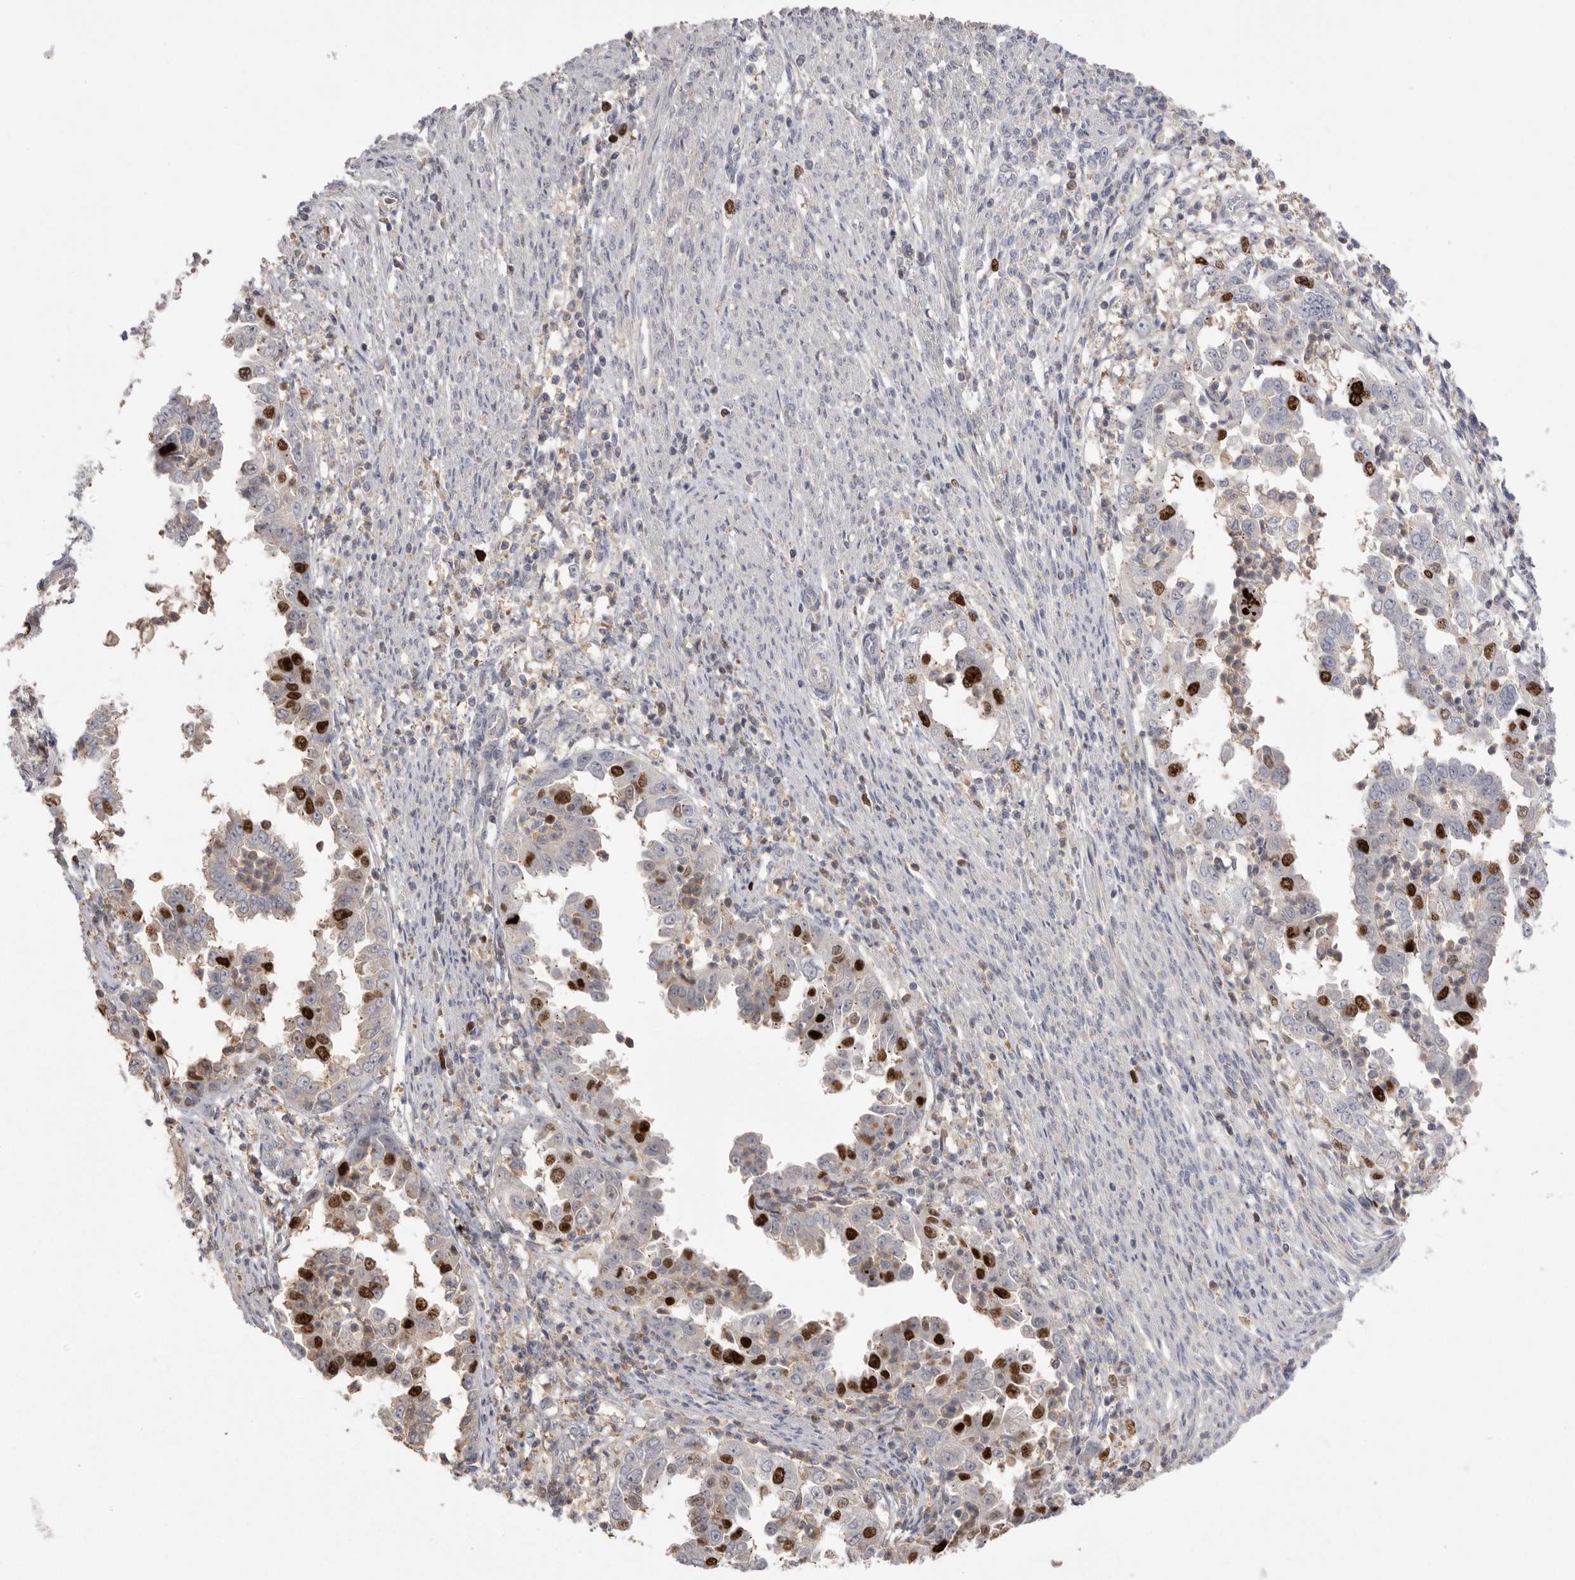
{"staining": {"intensity": "strong", "quantity": "<25%", "location": "nuclear"}, "tissue": "endometrial cancer", "cell_type": "Tumor cells", "image_type": "cancer", "snomed": [{"axis": "morphology", "description": "Adenocarcinoma, NOS"}, {"axis": "topography", "description": "Endometrium"}], "caption": "Tumor cells exhibit medium levels of strong nuclear expression in about <25% of cells in endometrial adenocarcinoma. The staining was performed using DAB, with brown indicating positive protein expression. Nuclei are stained blue with hematoxylin.", "gene": "TOP2A", "patient": {"sex": "female", "age": 85}}